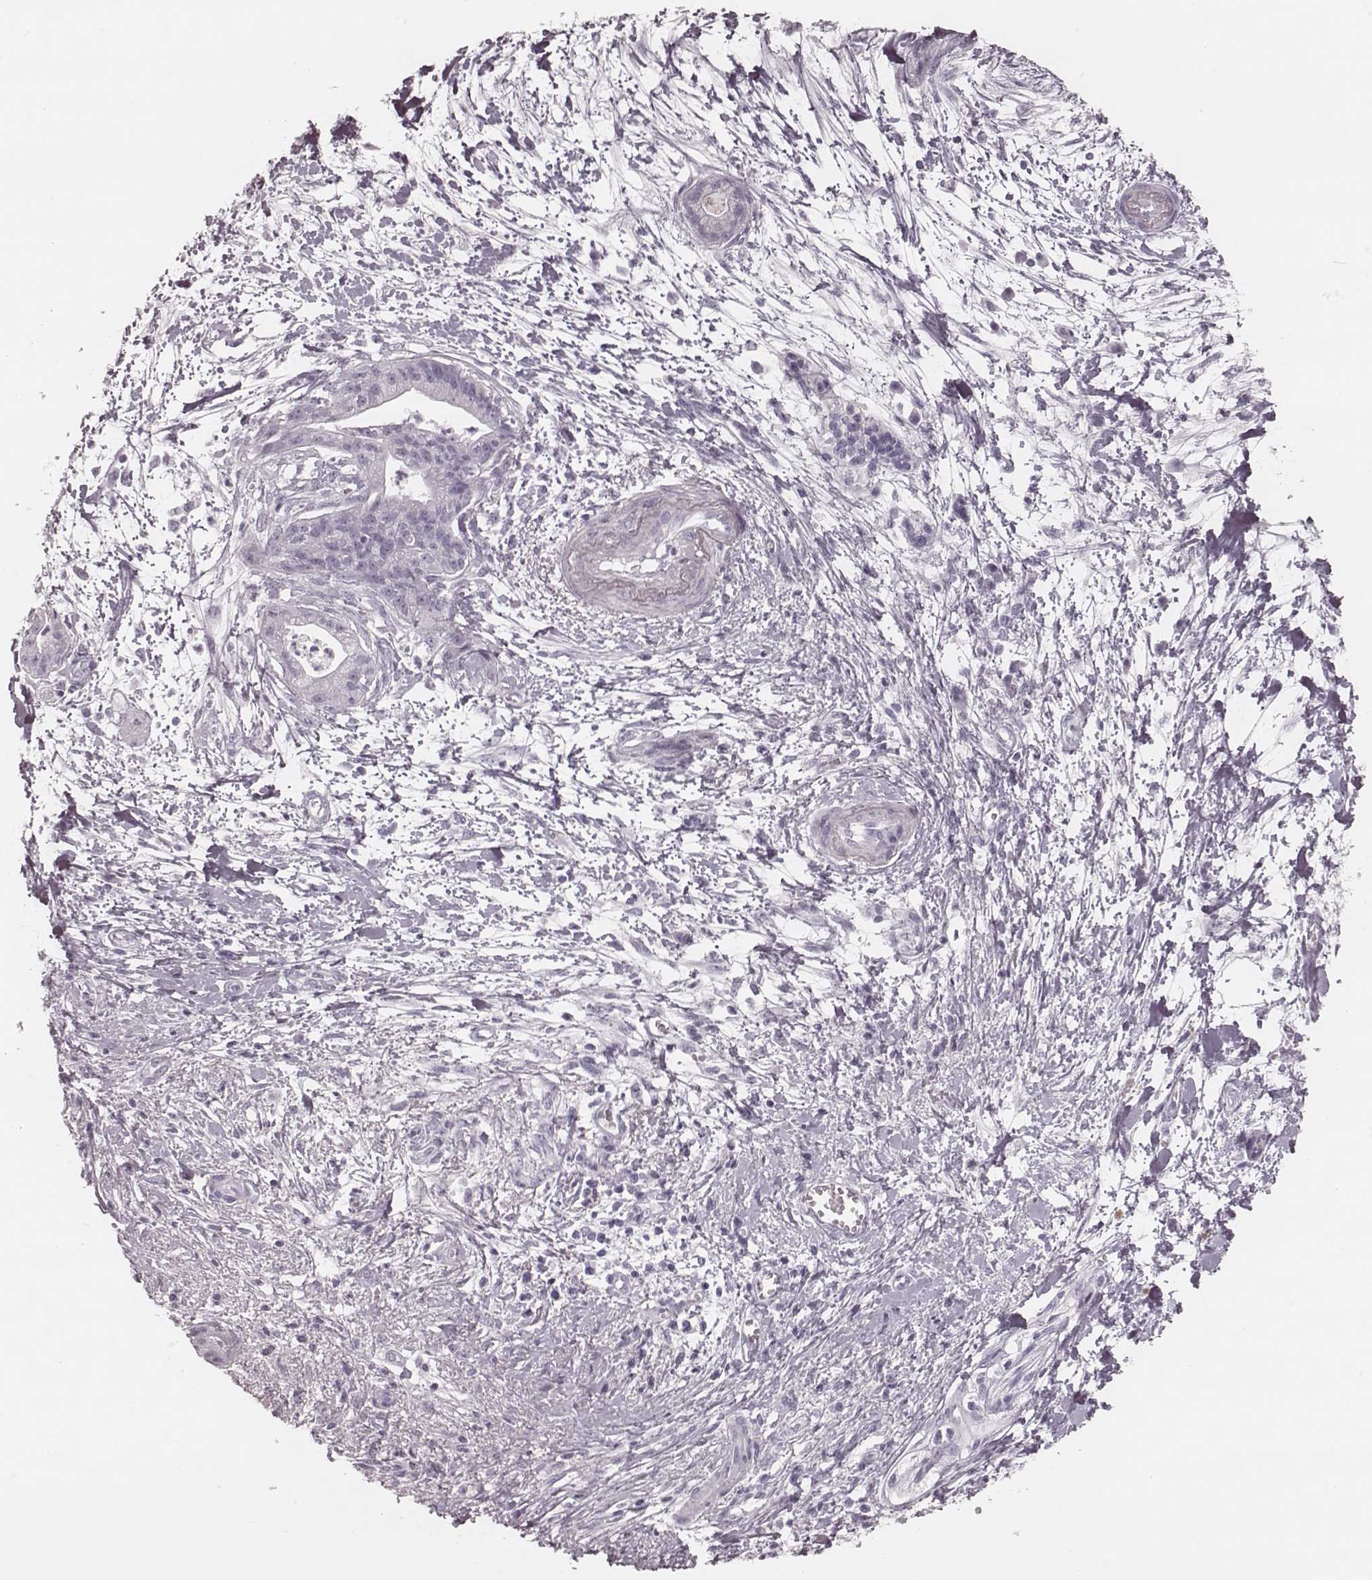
{"staining": {"intensity": "negative", "quantity": "none", "location": "none"}, "tissue": "pancreatic cancer", "cell_type": "Tumor cells", "image_type": "cancer", "snomed": [{"axis": "morphology", "description": "Normal tissue, NOS"}, {"axis": "morphology", "description": "Adenocarcinoma, NOS"}, {"axis": "topography", "description": "Lymph node"}, {"axis": "topography", "description": "Pancreas"}], "caption": "IHC micrograph of neoplastic tissue: pancreatic cancer stained with DAB exhibits no significant protein staining in tumor cells.", "gene": "KRT74", "patient": {"sex": "female", "age": 58}}